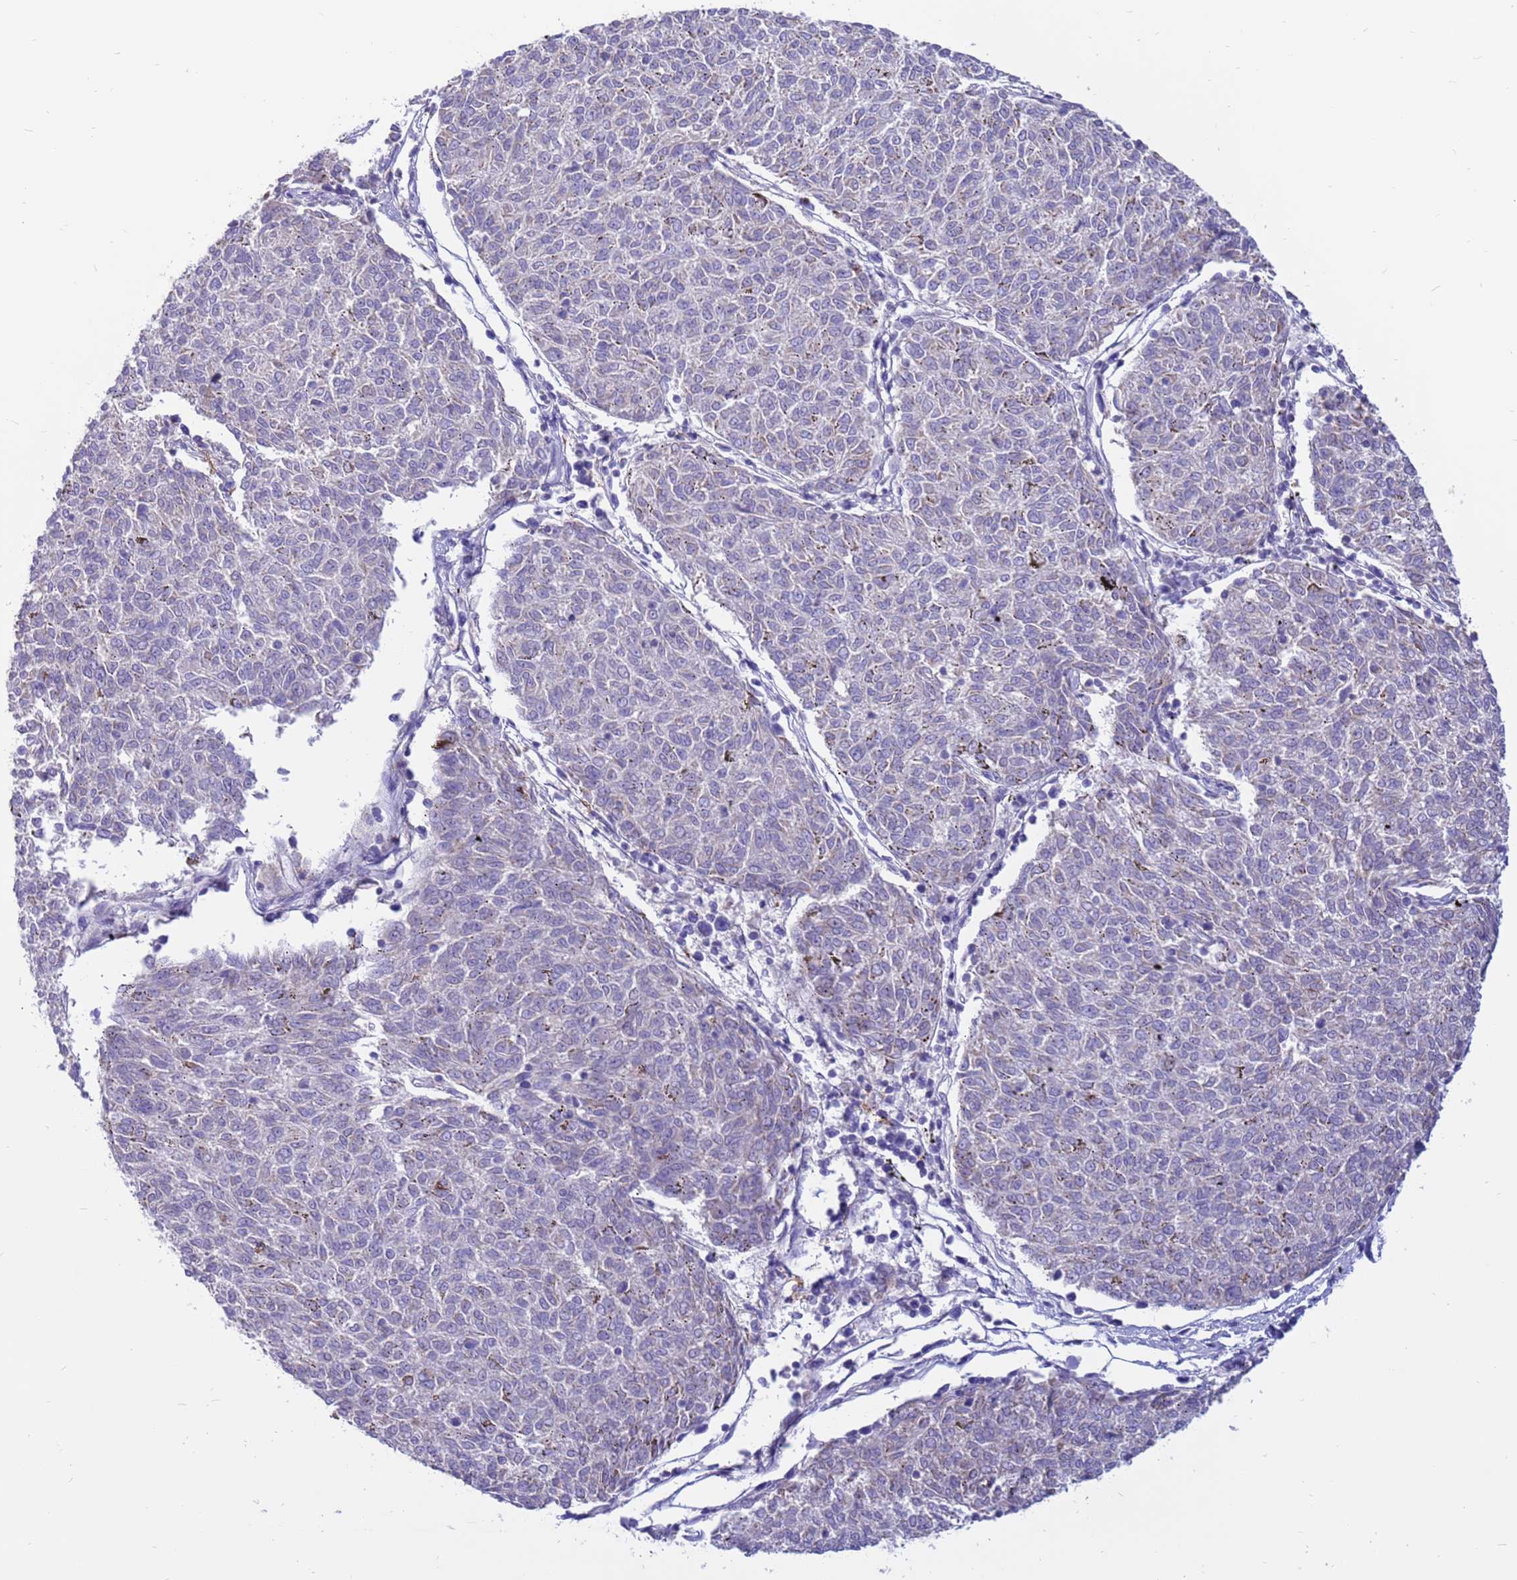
{"staining": {"intensity": "negative", "quantity": "none", "location": "none"}, "tissue": "melanoma", "cell_type": "Tumor cells", "image_type": "cancer", "snomed": [{"axis": "morphology", "description": "Malignant melanoma, NOS"}, {"axis": "topography", "description": "Skin"}], "caption": "Immunohistochemistry (IHC) image of human melanoma stained for a protein (brown), which shows no positivity in tumor cells.", "gene": "PDE10A", "patient": {"sex": "female", "age": 72}}